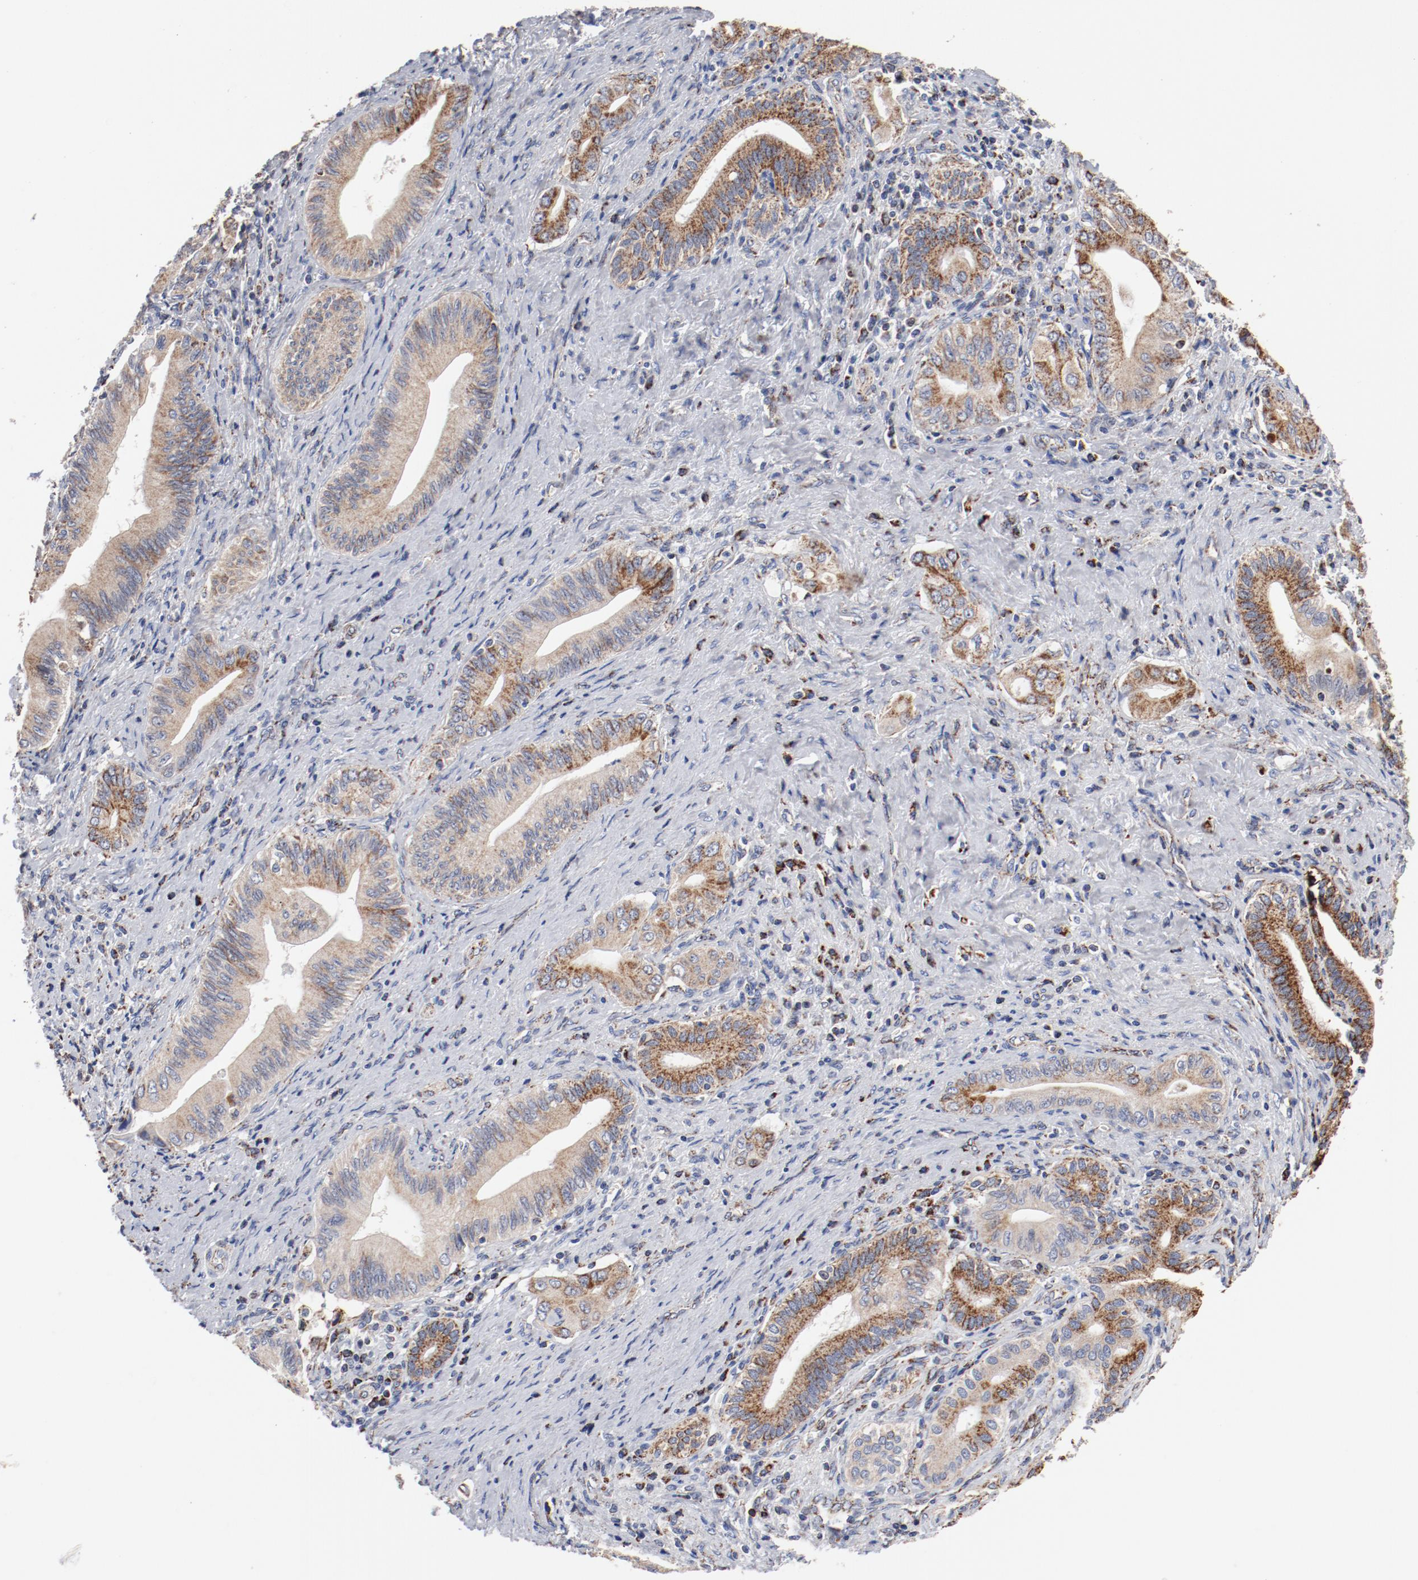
{"staining": {"intensity": "moderate", "quantity": "25%-75%", "location": "cytoplasmic/membranous"}, "tissue": "liver cancer", "cell_type": "Tumor cells", "image_type": "cancer", "snomed": [{"axis": "morphology", "description": "Cholangiocarcinoma"}, {"axis": "topography", "description": "Liver"}], "caption": "The image reveals staining of liver cholangiocarcinoma, revealing moderate cytoplasmic/membranous protein staining (brown color) within tumor cells.", "gene": "NDUFV2", "patient": {"sex": "male", "age": 58}}